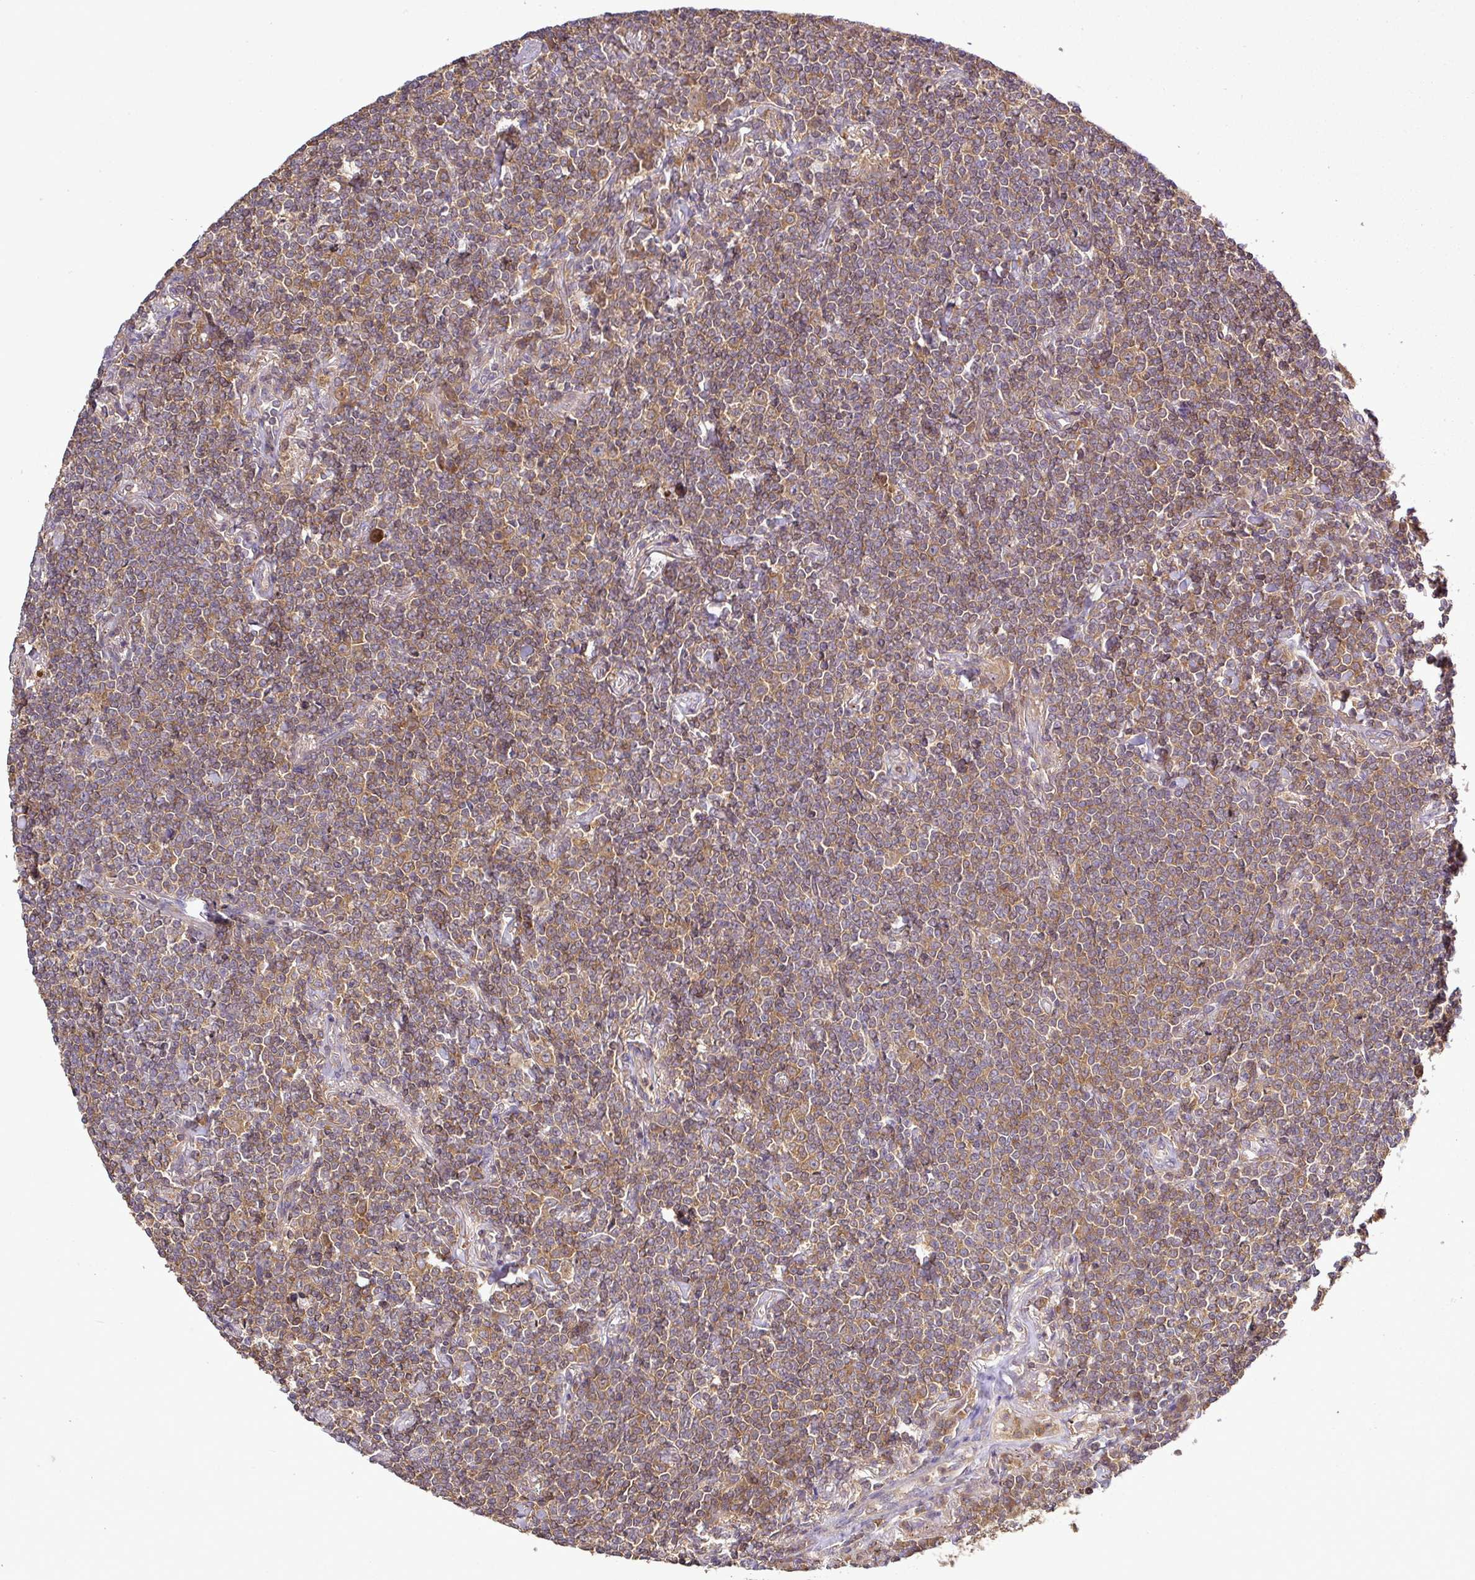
{"staining": {"intensity": "weak", "quantity": "25%-75%", "location": "cytoplasmic/membranous"}, "tissue": "lymphoma", "cell_type": "Tumor cells", "image_type": "cancer", "snomed": [{"axis": "morphology", "description": "Malignant lymphoma, non-Hodgkin's type, Low grade"}, {"axis": "topography", "description": "Lung"}], "caption": "This is an image of immunohistochemistry (IHC) staining of lymphoma, which shows weak expression in the cytoplasmic/membranous of tumor cells.", "gene": "TMEM107", "patient": {"sex": "female", "age": 71}}